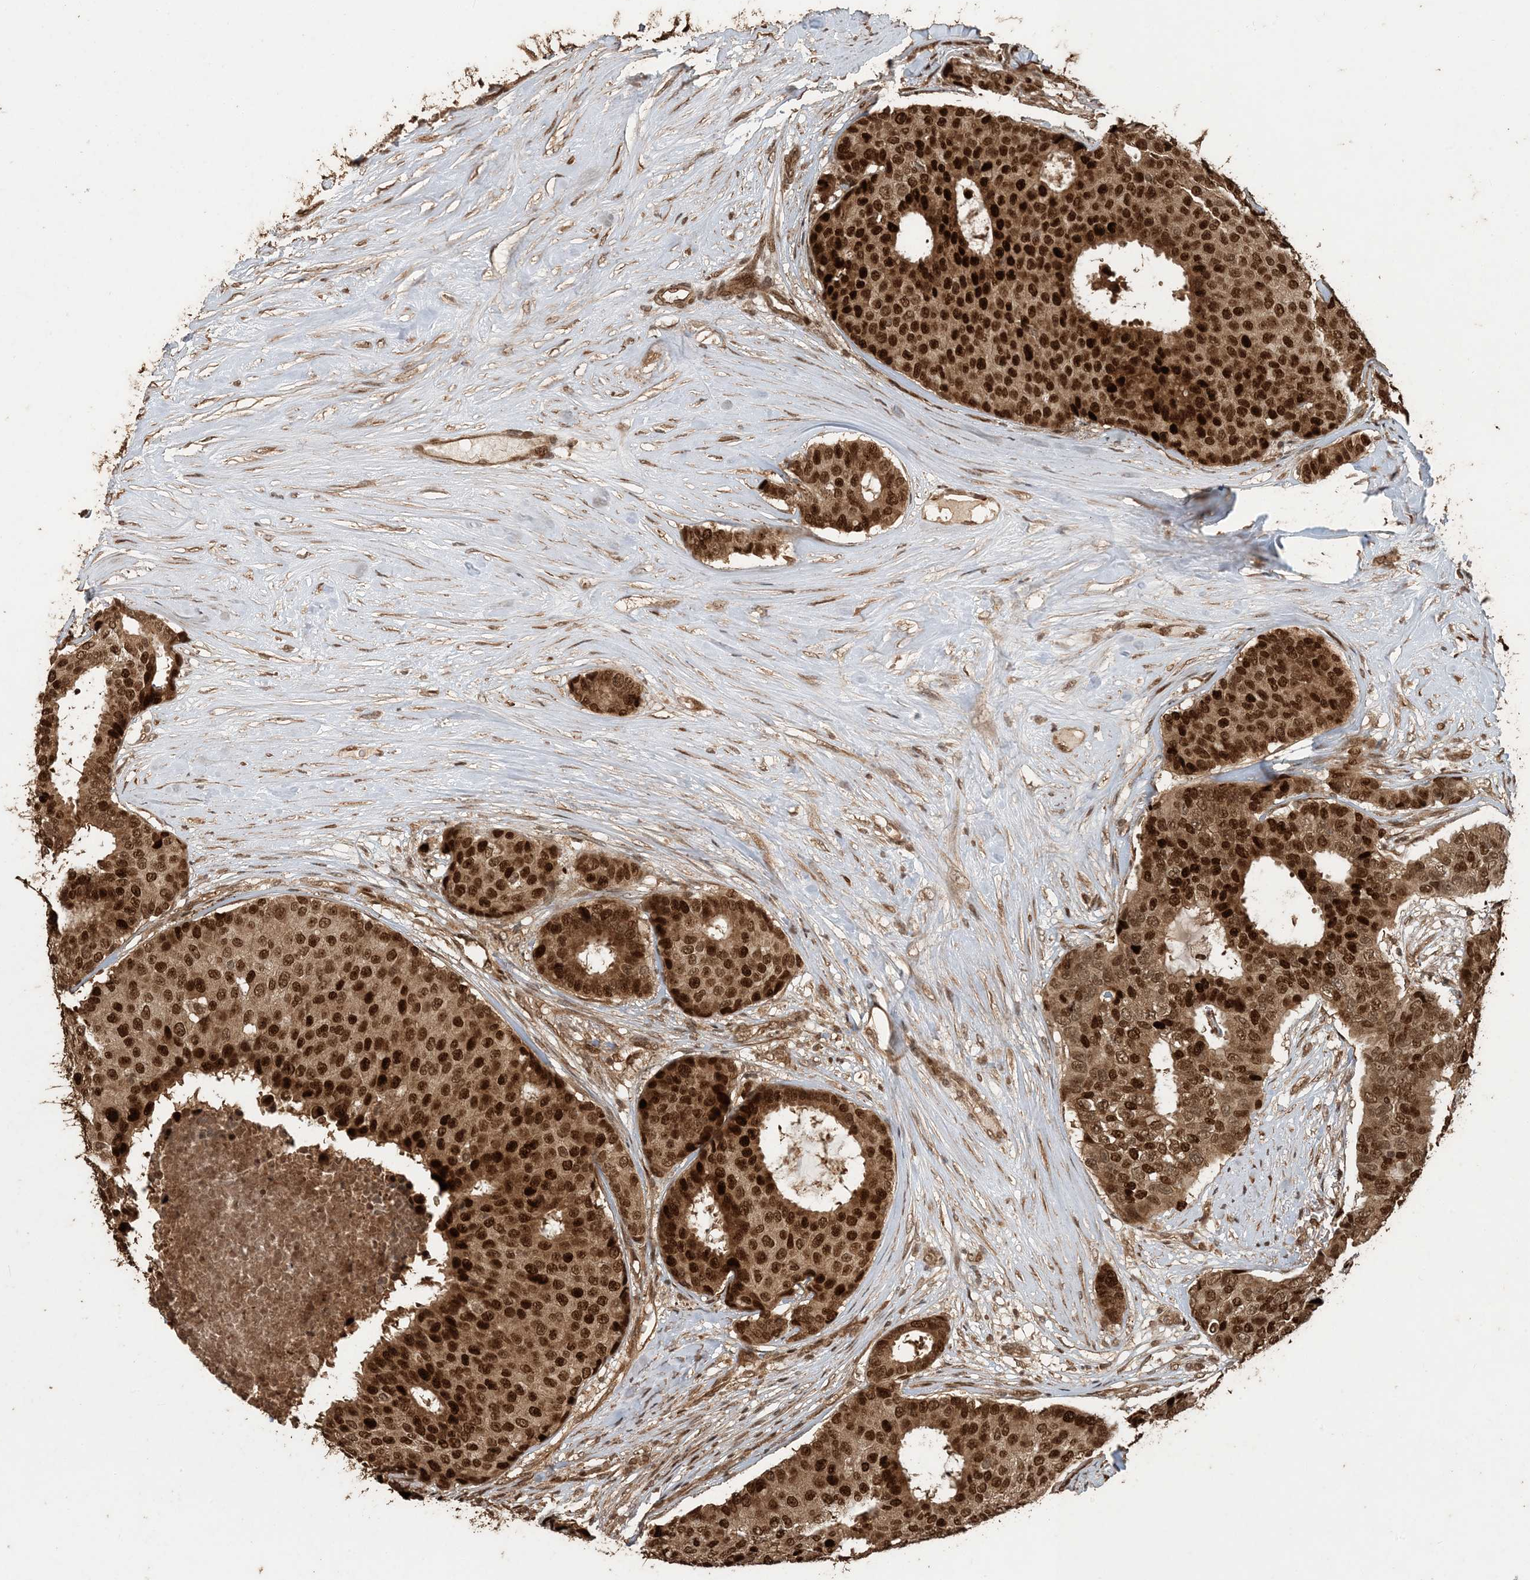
{"staining": {"intensity": "strong", "quantity": ">75%", "location": "cytoplasmic/membranous,nuclear"}, "tissue": "breast cancer", "cell_type": "Tumor cells", "image_type": "cancer", "snomed": [{"axis": "morphology", "description": "Duct carcinoma"}, {"axis": "topography", "description": "Breast"}], "caption": "IHC of human breast cancer demonstrates high levels of strong cytoplasmic/membranous and nuclear positivity in approximately >75% of tumor cells.", "gene": "ATP13A2", "patient": {"sex": "female", "age": 75}}